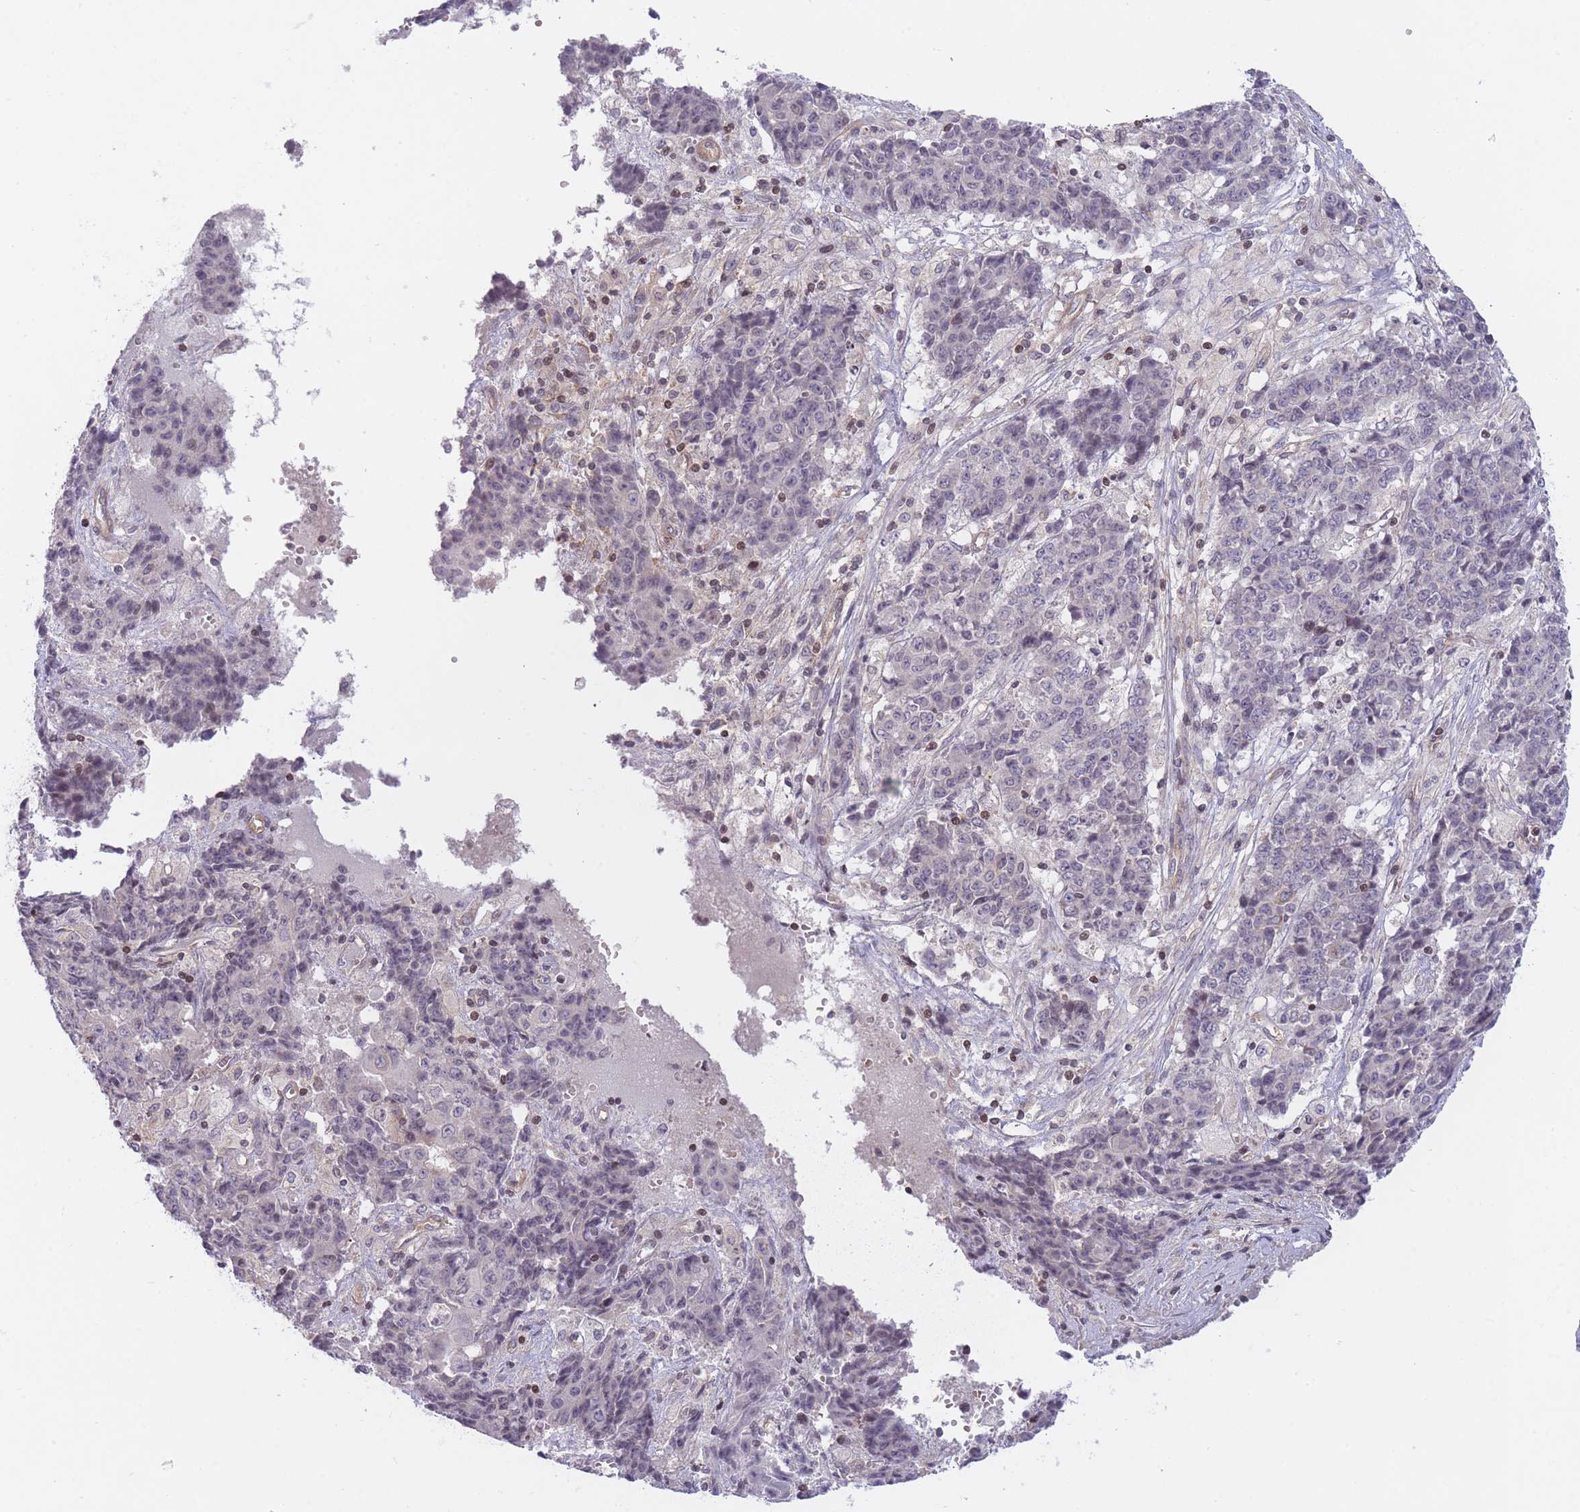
{"staining": {"intensity": "negative", "quantity": "none", "location": "none"}, "tissue": "ovarian cancer", "cell_type": "Tumor cells", "image_type": "cancer", "snomed": [{"axis": "morphology", "description": "Carcinoma, endometroid"}, {"axis": "topography", "description": "Ovary"}], "caption": "Immunohistochemical staining of endometroid carcinoma (ovarian) shows no significant staining in tumor cells.", "gene": "SLC35F5", "patient": {"sex": "female", "age": 42}}